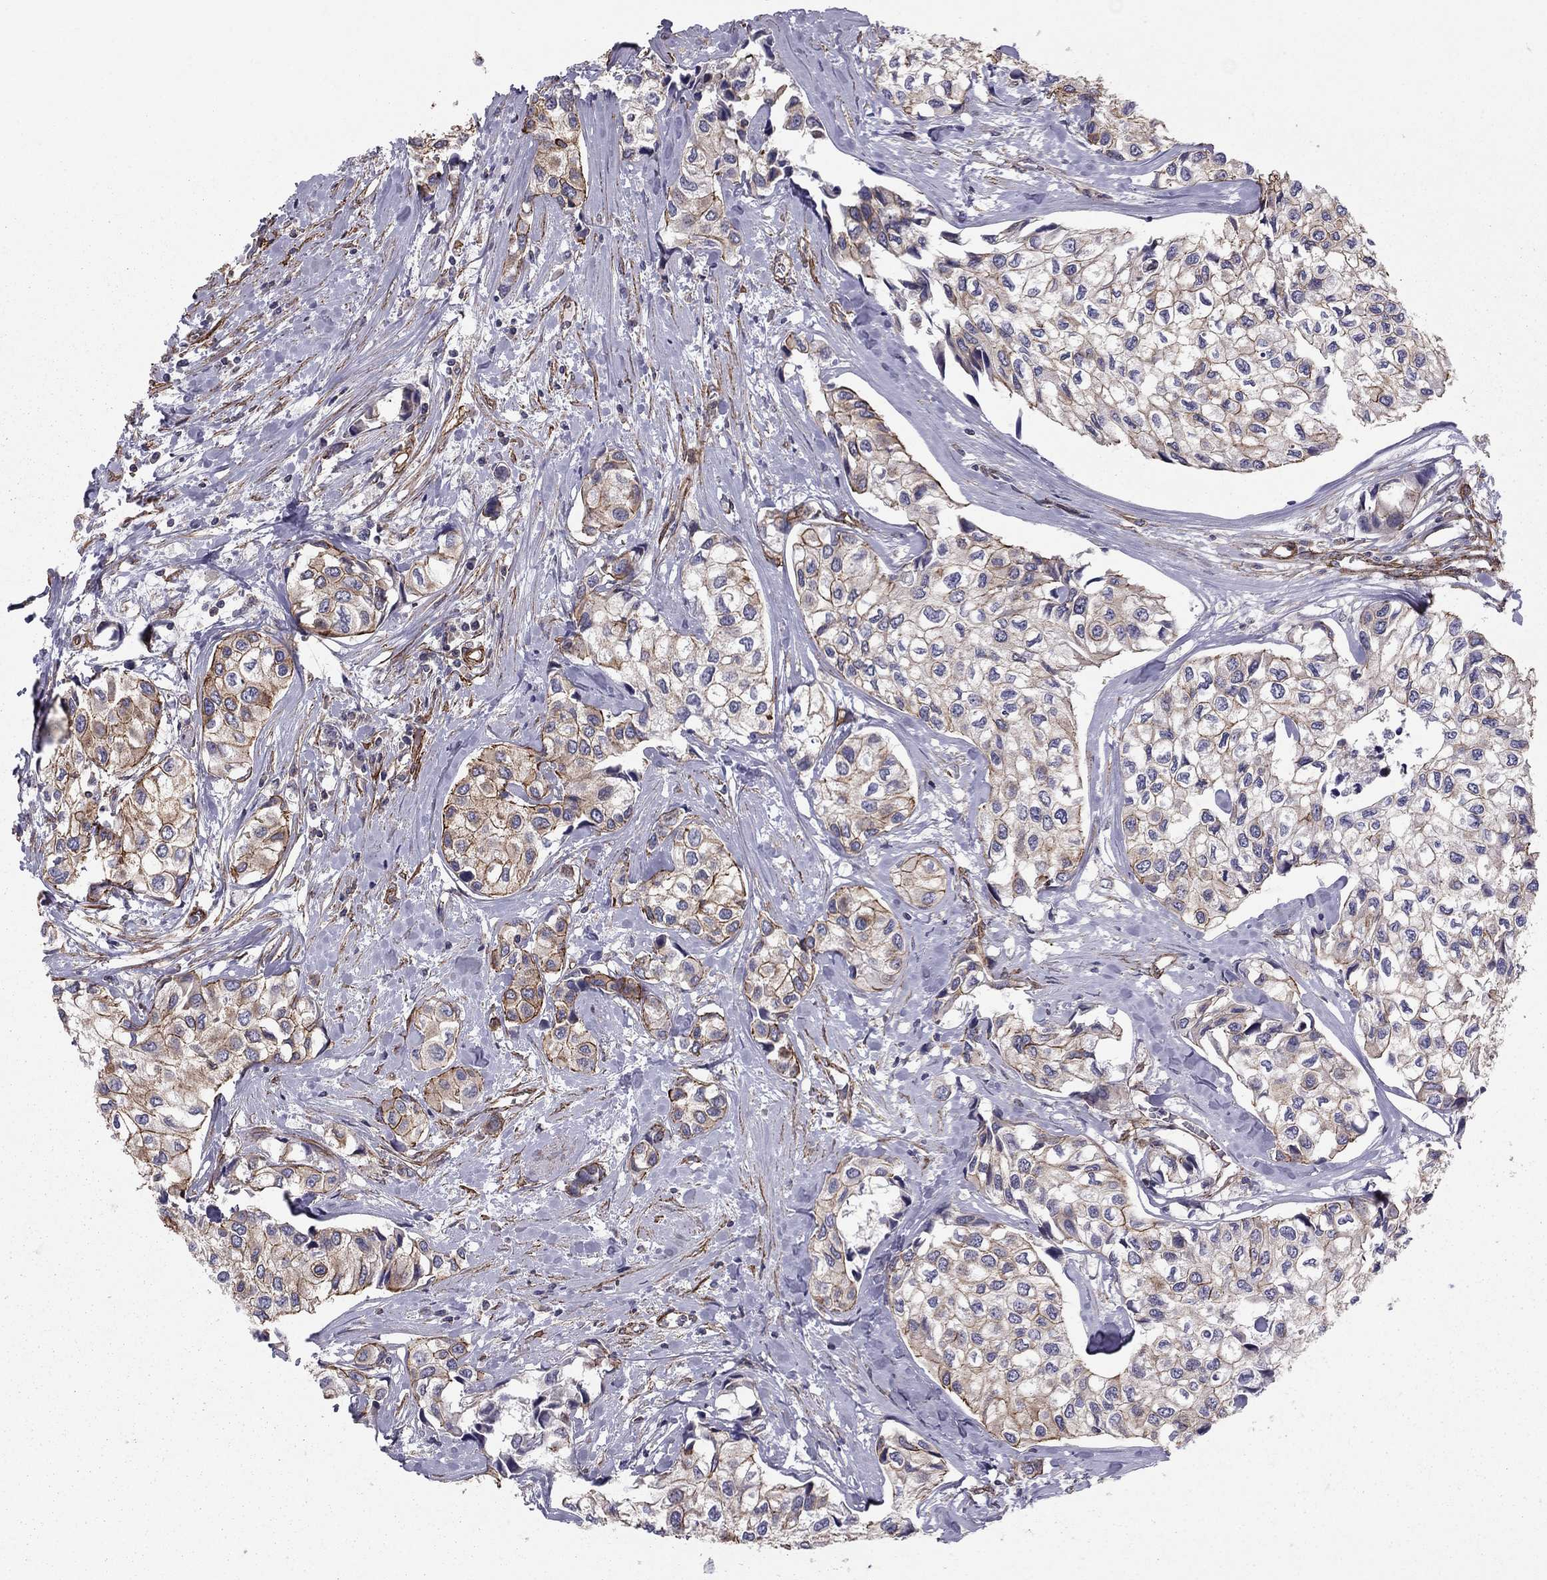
{"staining": {"intensity": "strong", "quantity": "<25%", "location": "cytoplasmic/membranous"}, "tissue": "urothelial cancer", "cell_type": "Tumor cells", "image_type": "cancer", "snomed": [{"axis": "morphology", "description": "Urothelial carcinoma, High grade"}, {"axis": "topography", "description": "Urinary bladder"}], "caption": "Urothelial carcinoma (high-grade) was stained to show a protein in brown. There is medium levels of strong cytoplasmic/membranous positivity in approximately <25% of tumor cells.", "gene": "SHMT1", "patient": {"sex": "male", "age": 73}}